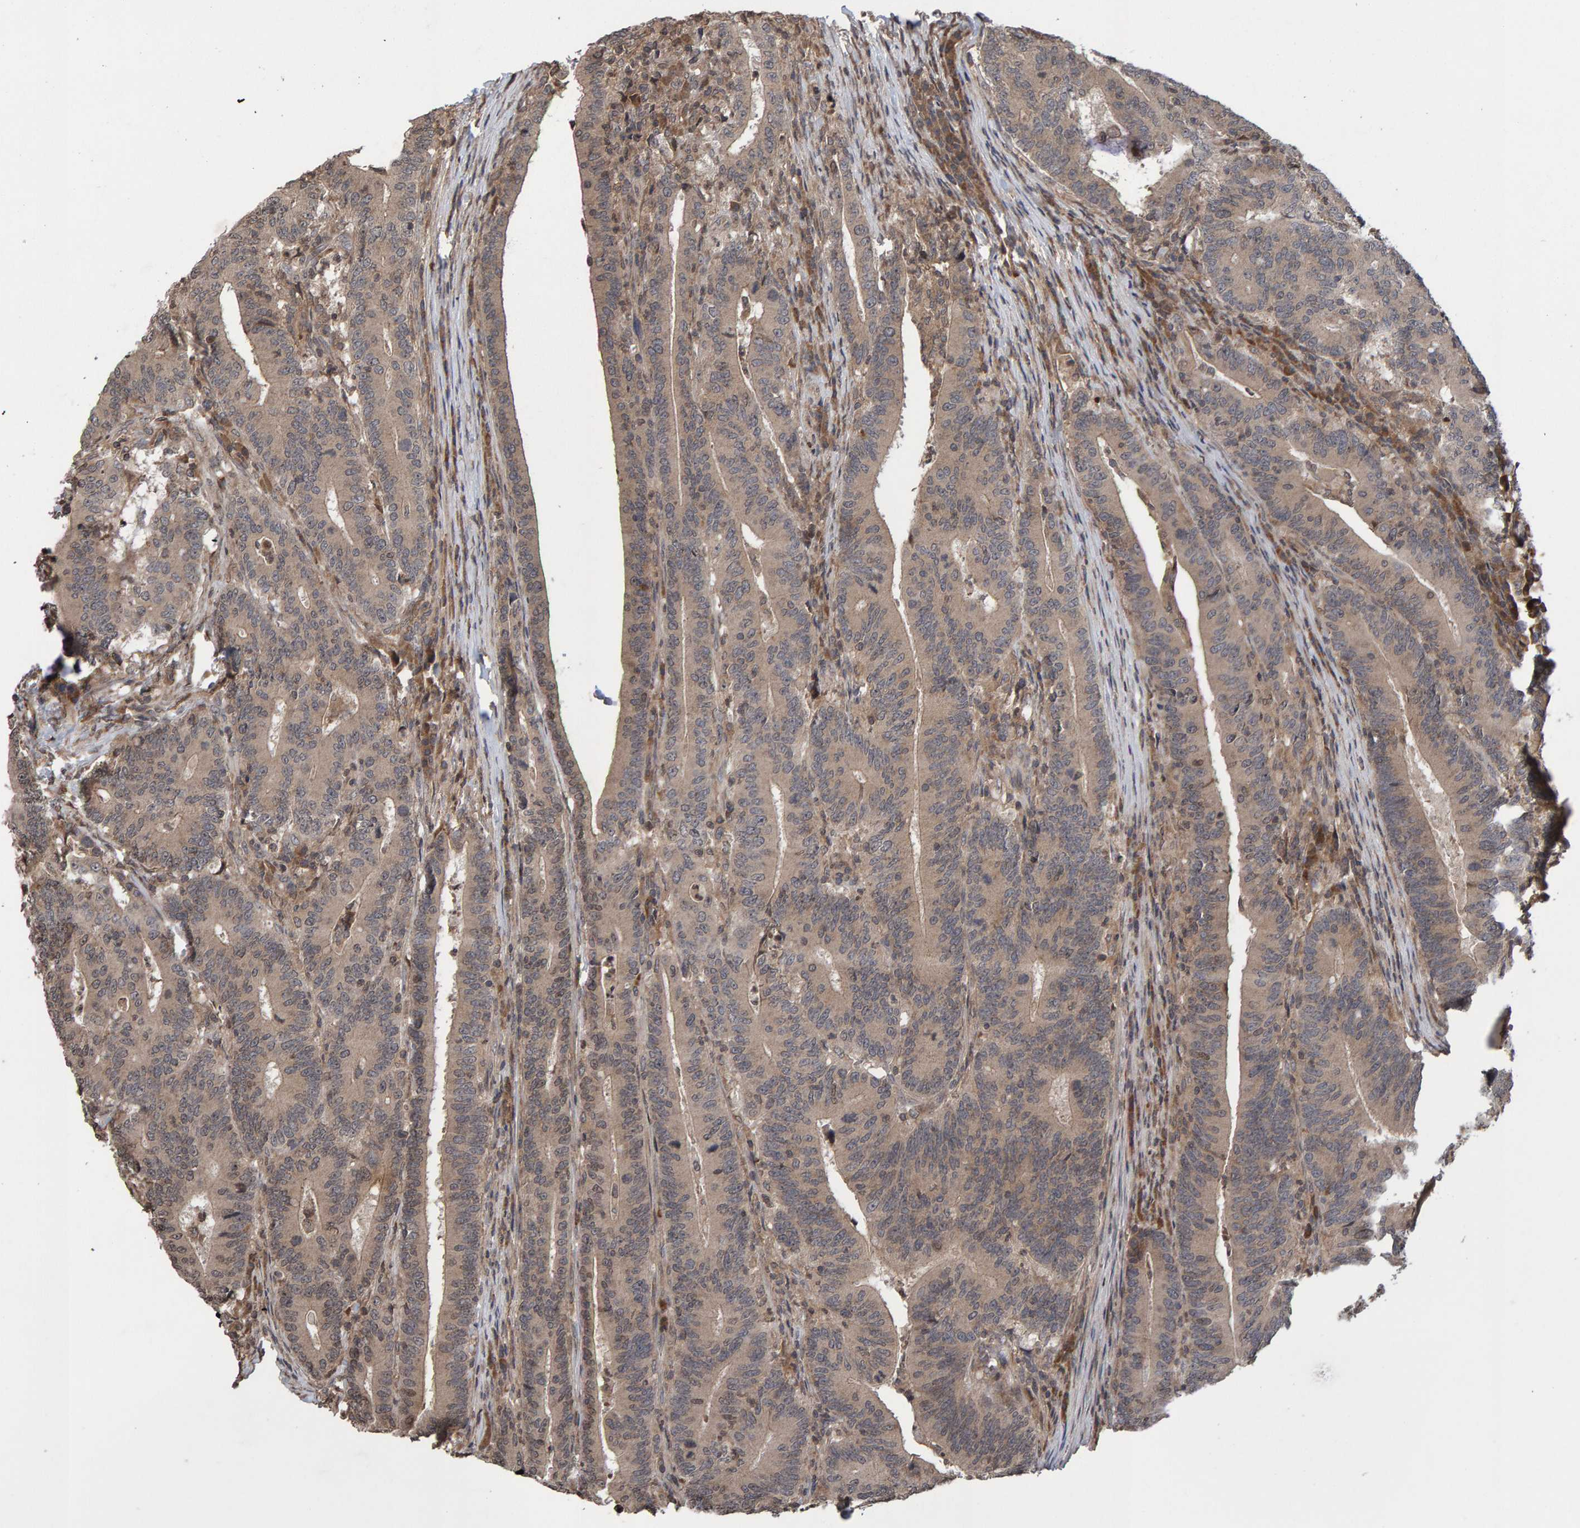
{"staining": {"intensity": "weak", "quantity": ">75%", "location": "cytoplasmic/membranous"}, "tissue": "colorectal cancer", "cell_type": "Tumor cells", "image_type": "cancer", "snomed": [{"axis": "morphology", "description": "Adenocarcinoma, NOS"}, {"axis": "topography", "description": "Colon"}], "caption": "Tumor cells demonstrate weak cytoplasmic/membranous staining in approximately >75% of cells in adenocarcinoma (colorectal).", "gene": "GAB2", "patient": {"sex": "female", "age": 66}}